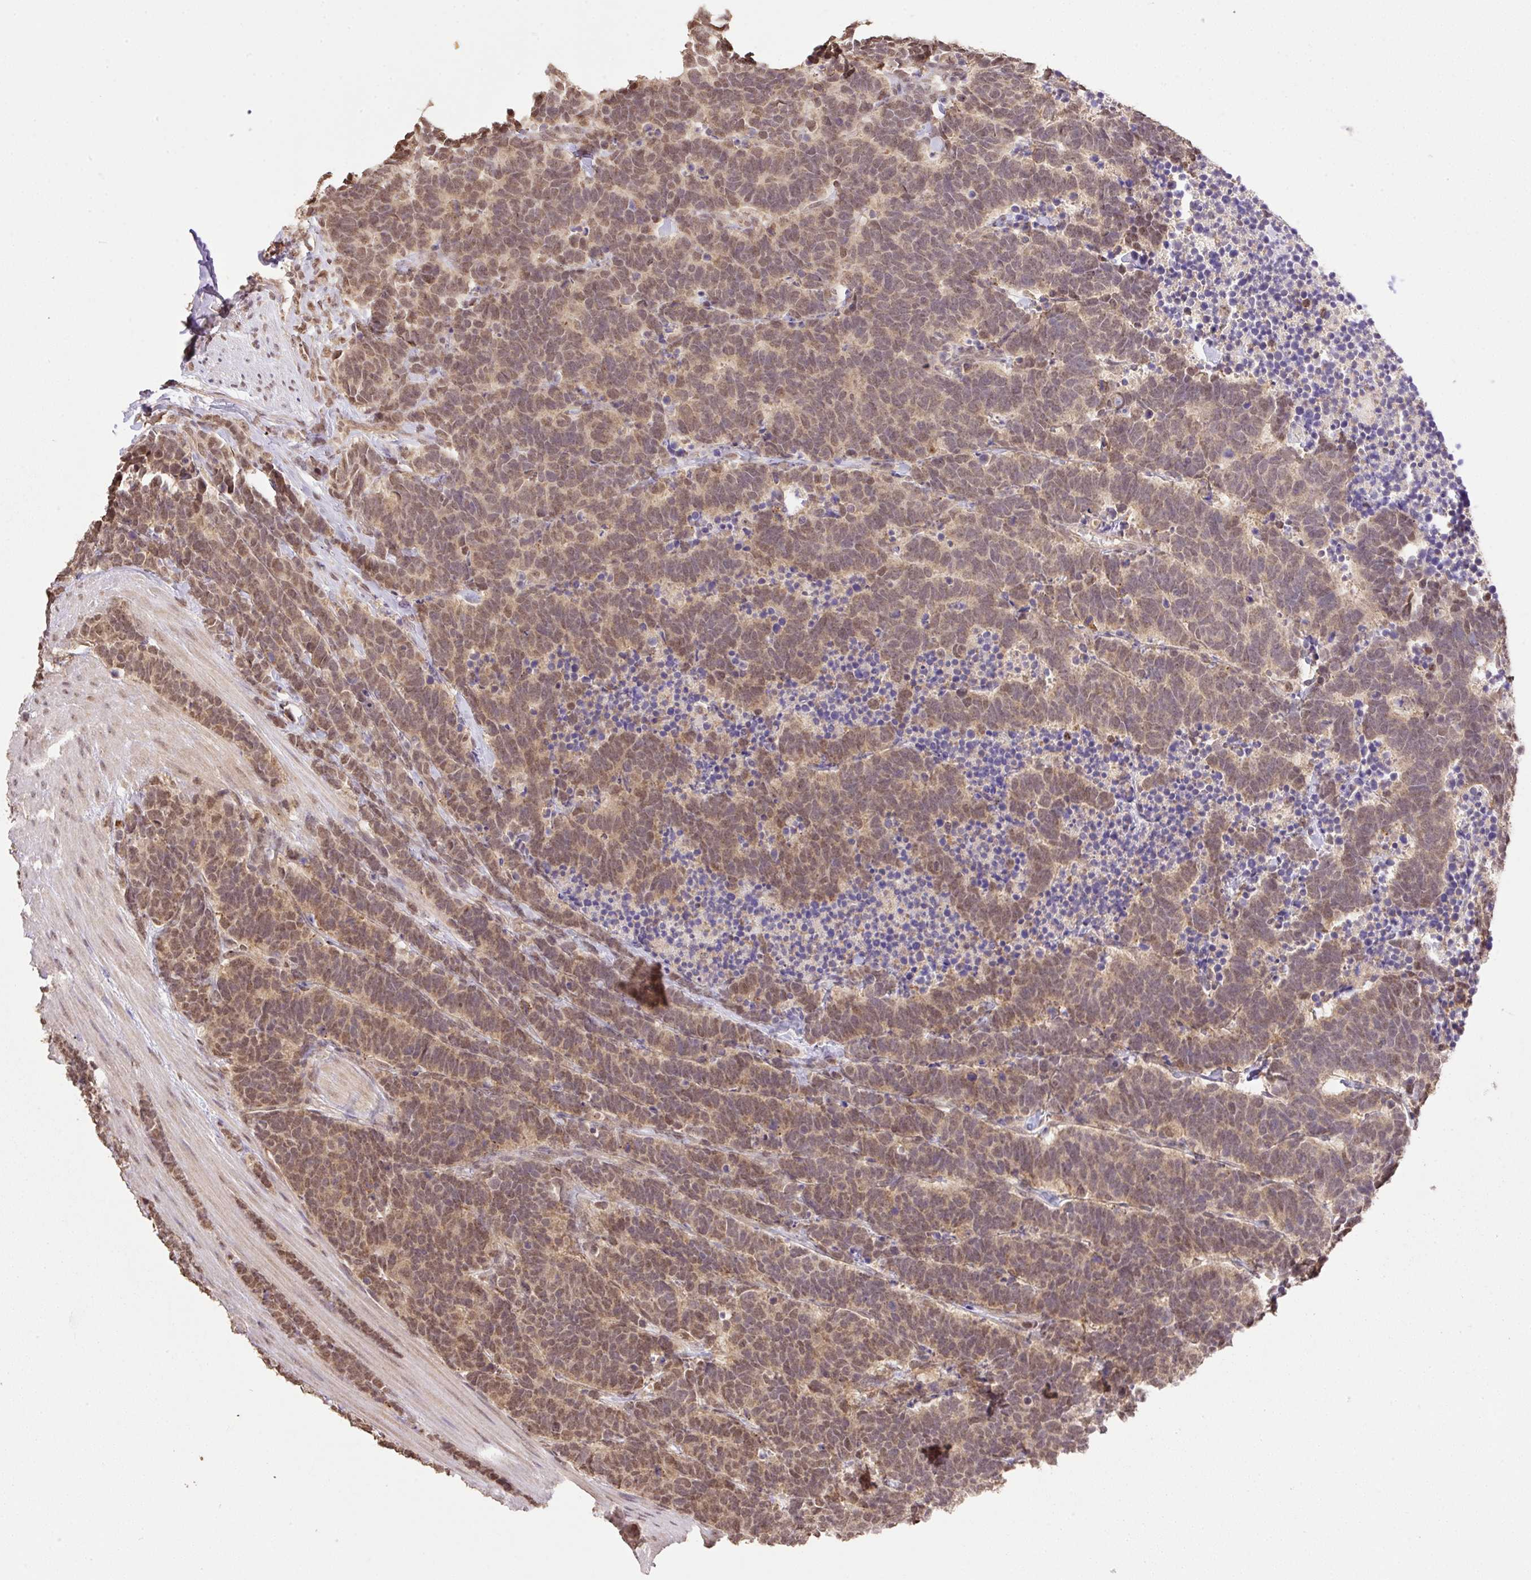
{"staining": {"intensity": "moderate", "quantity": ">75%", "location": "cytoplasmic/membranous,nuclear"}, "tissue": "carcinoid", "cell_type": "Tumor cells", "image_type": "cancer", "snomed": [{"axis": "morphology", "description": "Carcinoma, NOS"}, {"axis": "morphology", "description": "Carcinoid, malignant, NOS"}, {"axis": "topography", "description": "Urinary bladder"}], "caption": "This micrograph reveals IHC staining of carcinoma, with medium moderate cytoplasmic/membranous and nuclear staining in approximately >75% of tumor cells.", "gene": "VPS25", "patient": {"sex": "male", "age": 57}}